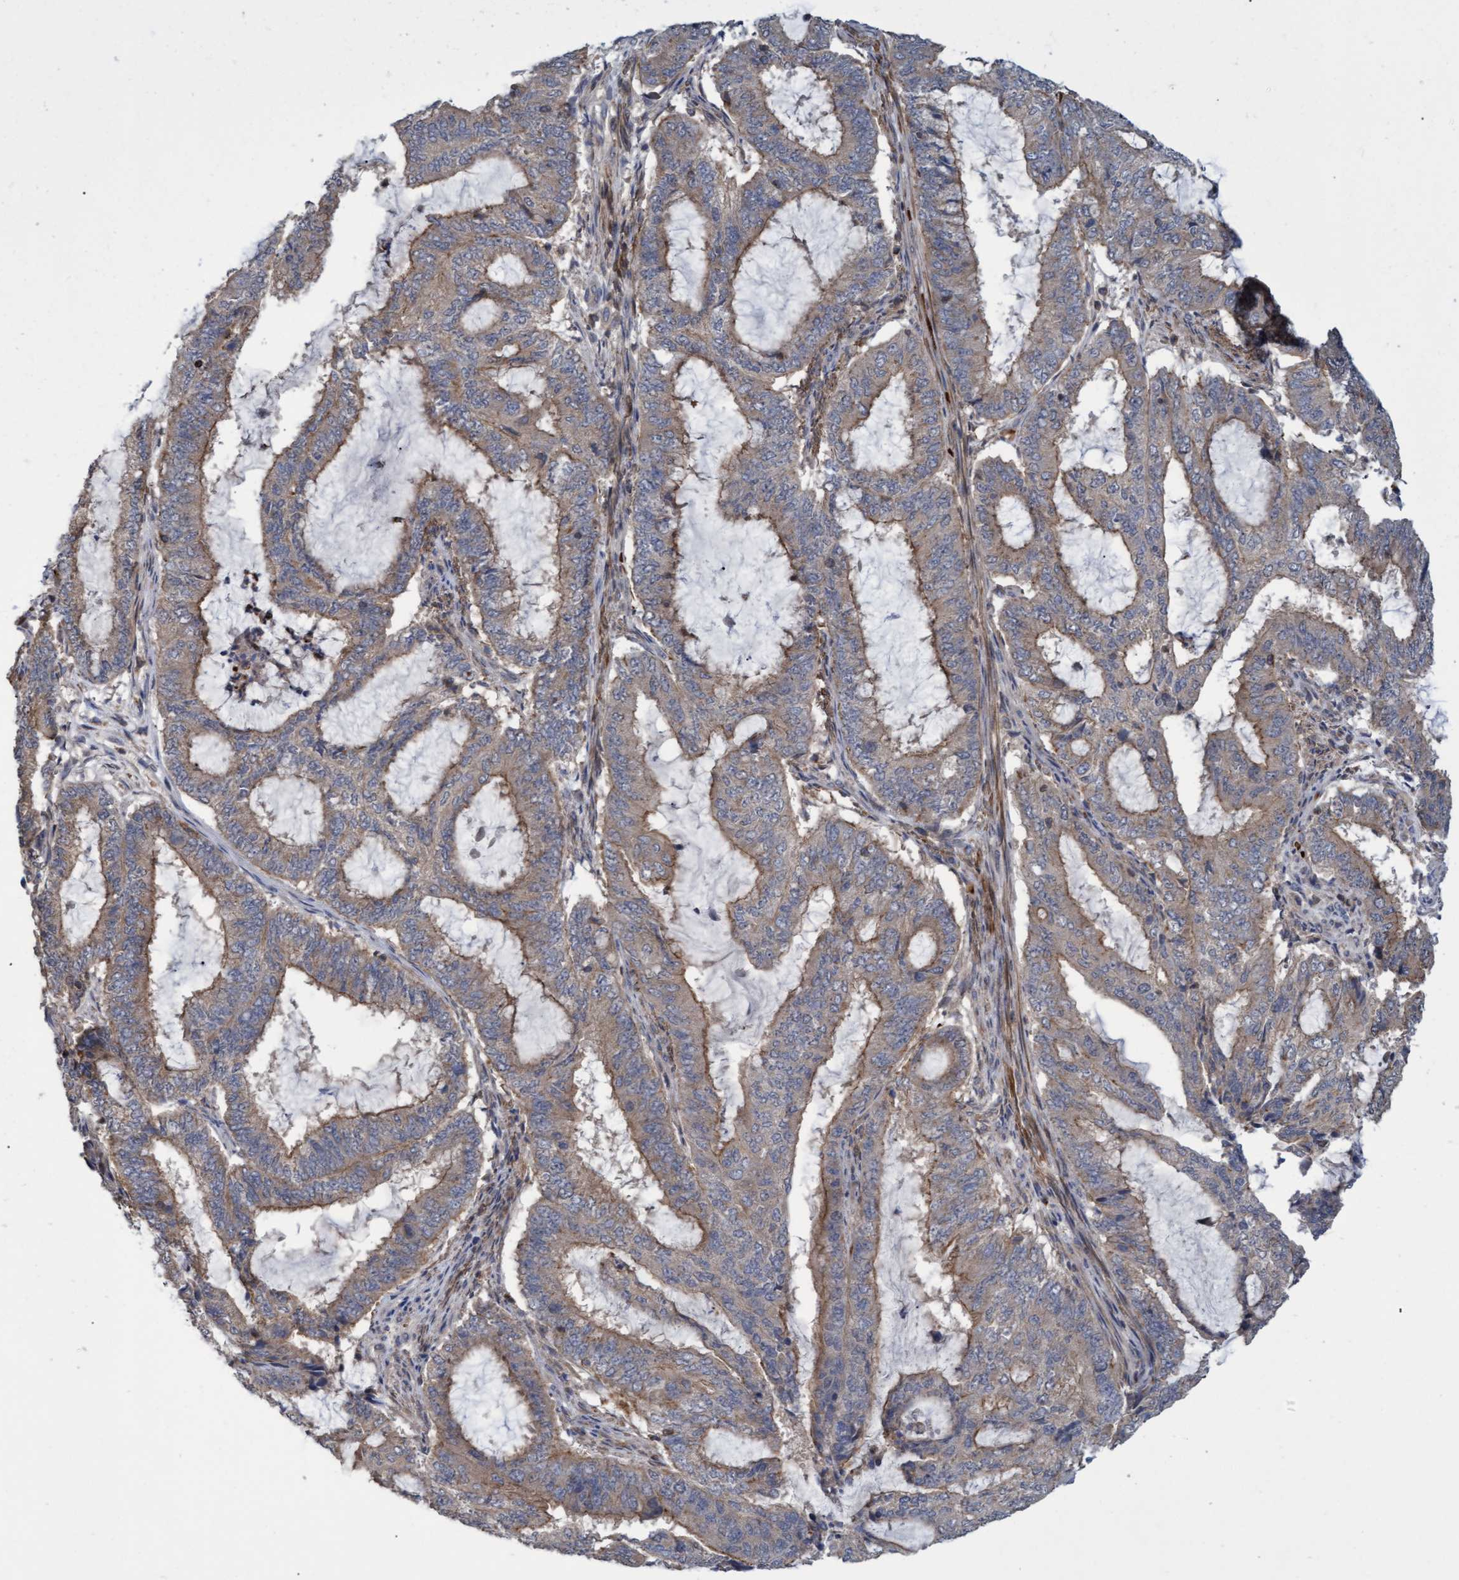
{"staining": {"intensity": "weak", "quantity": ">75%", "location": "cytoplasmic/membranous"}, "tissue": "endometrial cancer", "cell_type": "Tumor cells", "image_type": "cancer", "snomed": [{"axis": "morphology", "description": "Adenocarcinoma, NOS"}, {"axis": "topography", "description": "Endometrium"}], "caption": "Brown immunohistochemical staining in human adenocarcinoma (endometrial) exhibits weak cytoplasmic/membranous staining in approximately >75% of tumor cells. (brown staining indicates protein expression, while blue staining denotes nuclei).", "gene": "NAA15", "patient": {"sex": "female", "age": 51}}